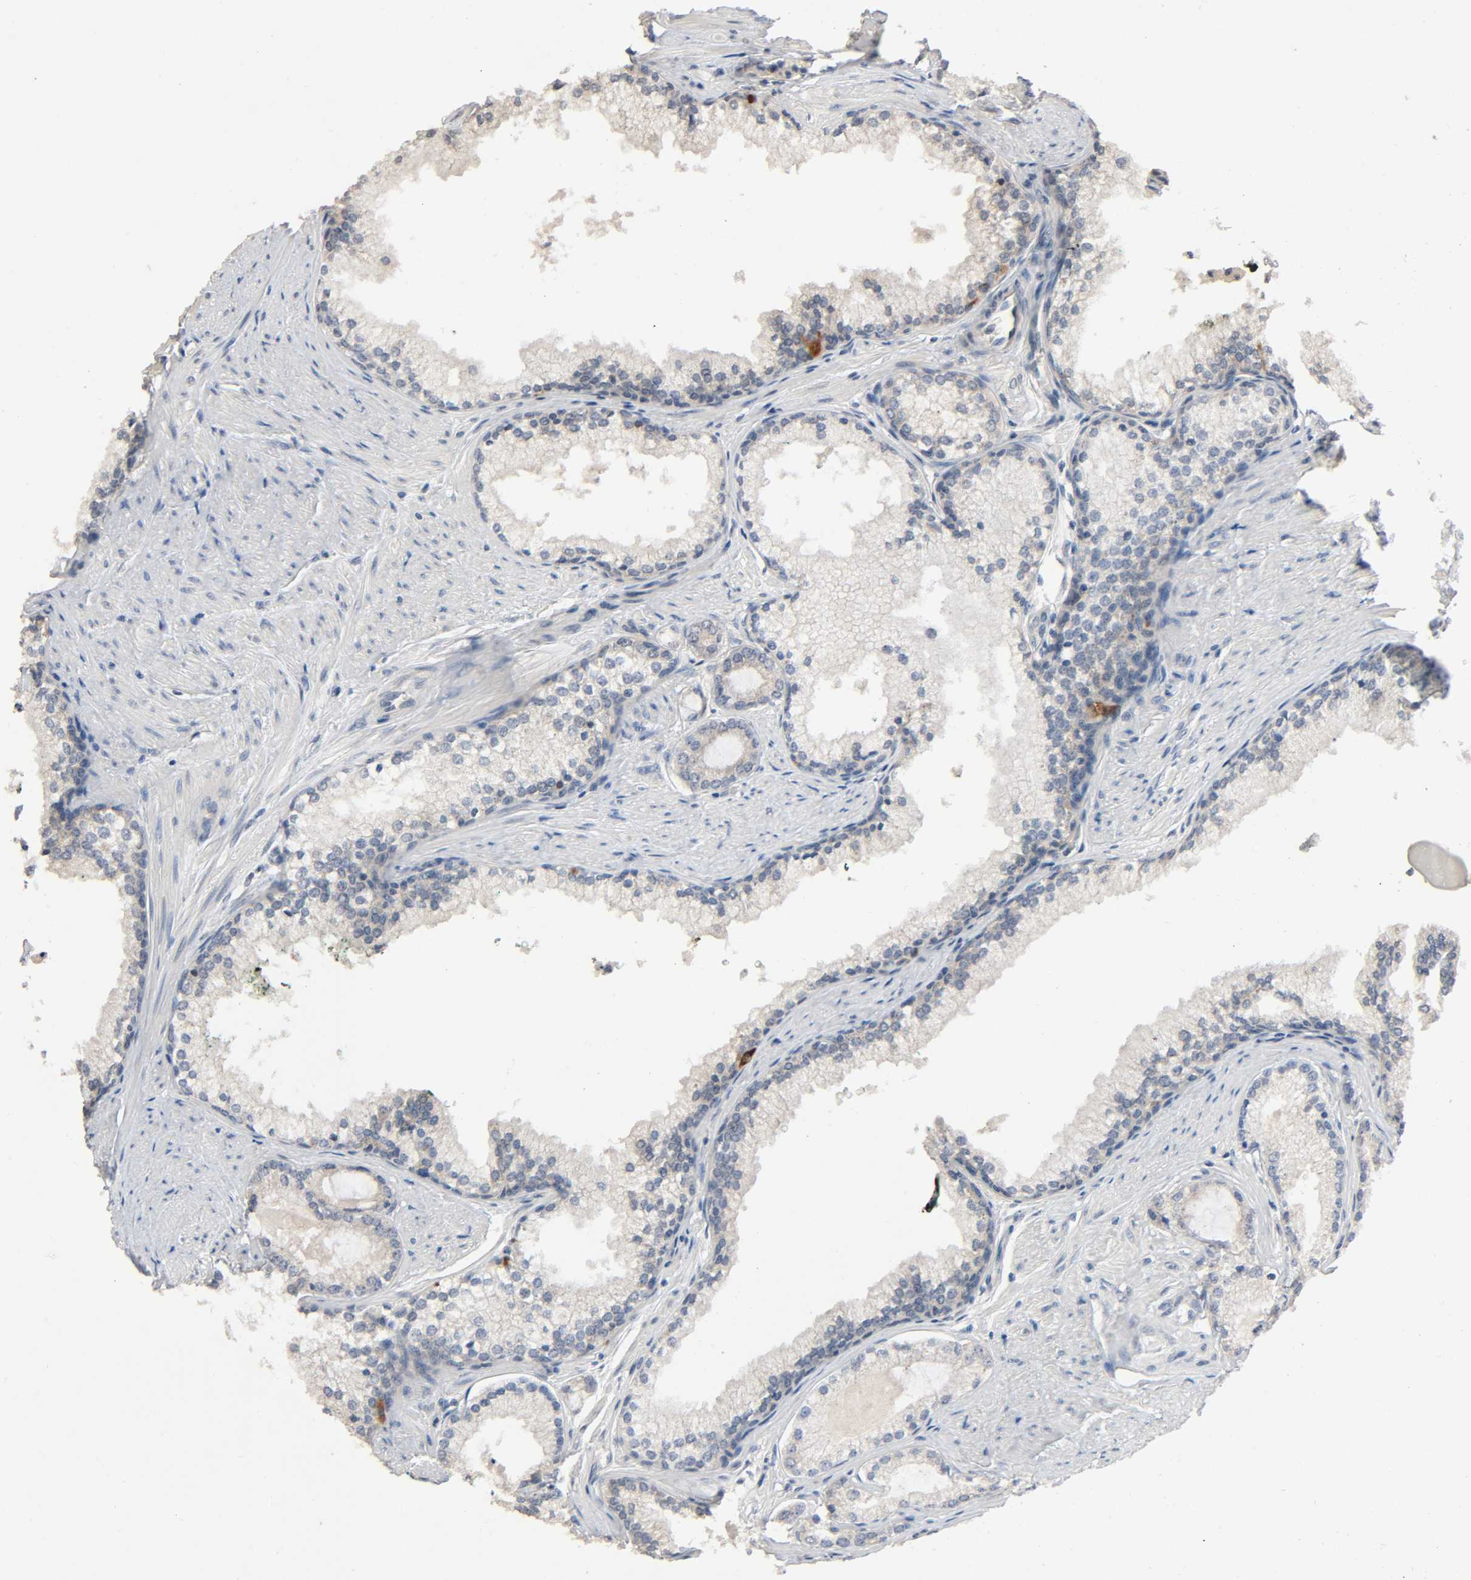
{"staining": {"intensity": "negative", "quantity": "none", "location": "none"}, "tissue": "prostate cancer", "cell_type": "Tumor cells", "image_type": "cancer", "snomed": [{"axis": "morphology", "description": "Adenocarcinoma, Low grade"}, {"axis": "topography", "description": "Prostate"}], "caption": "This is a micrograph of IHC staining of prostate cancer (low-grade adenocarcinoma), which shows no expression in tumor cells. Brightfield microscopy of immunohistochemistry stained with DAB (brown) and hematoxylin (blue), captured at high magnification.", "gene": "MAGEA8", "patient": {"sex": "male", "age": 71}}